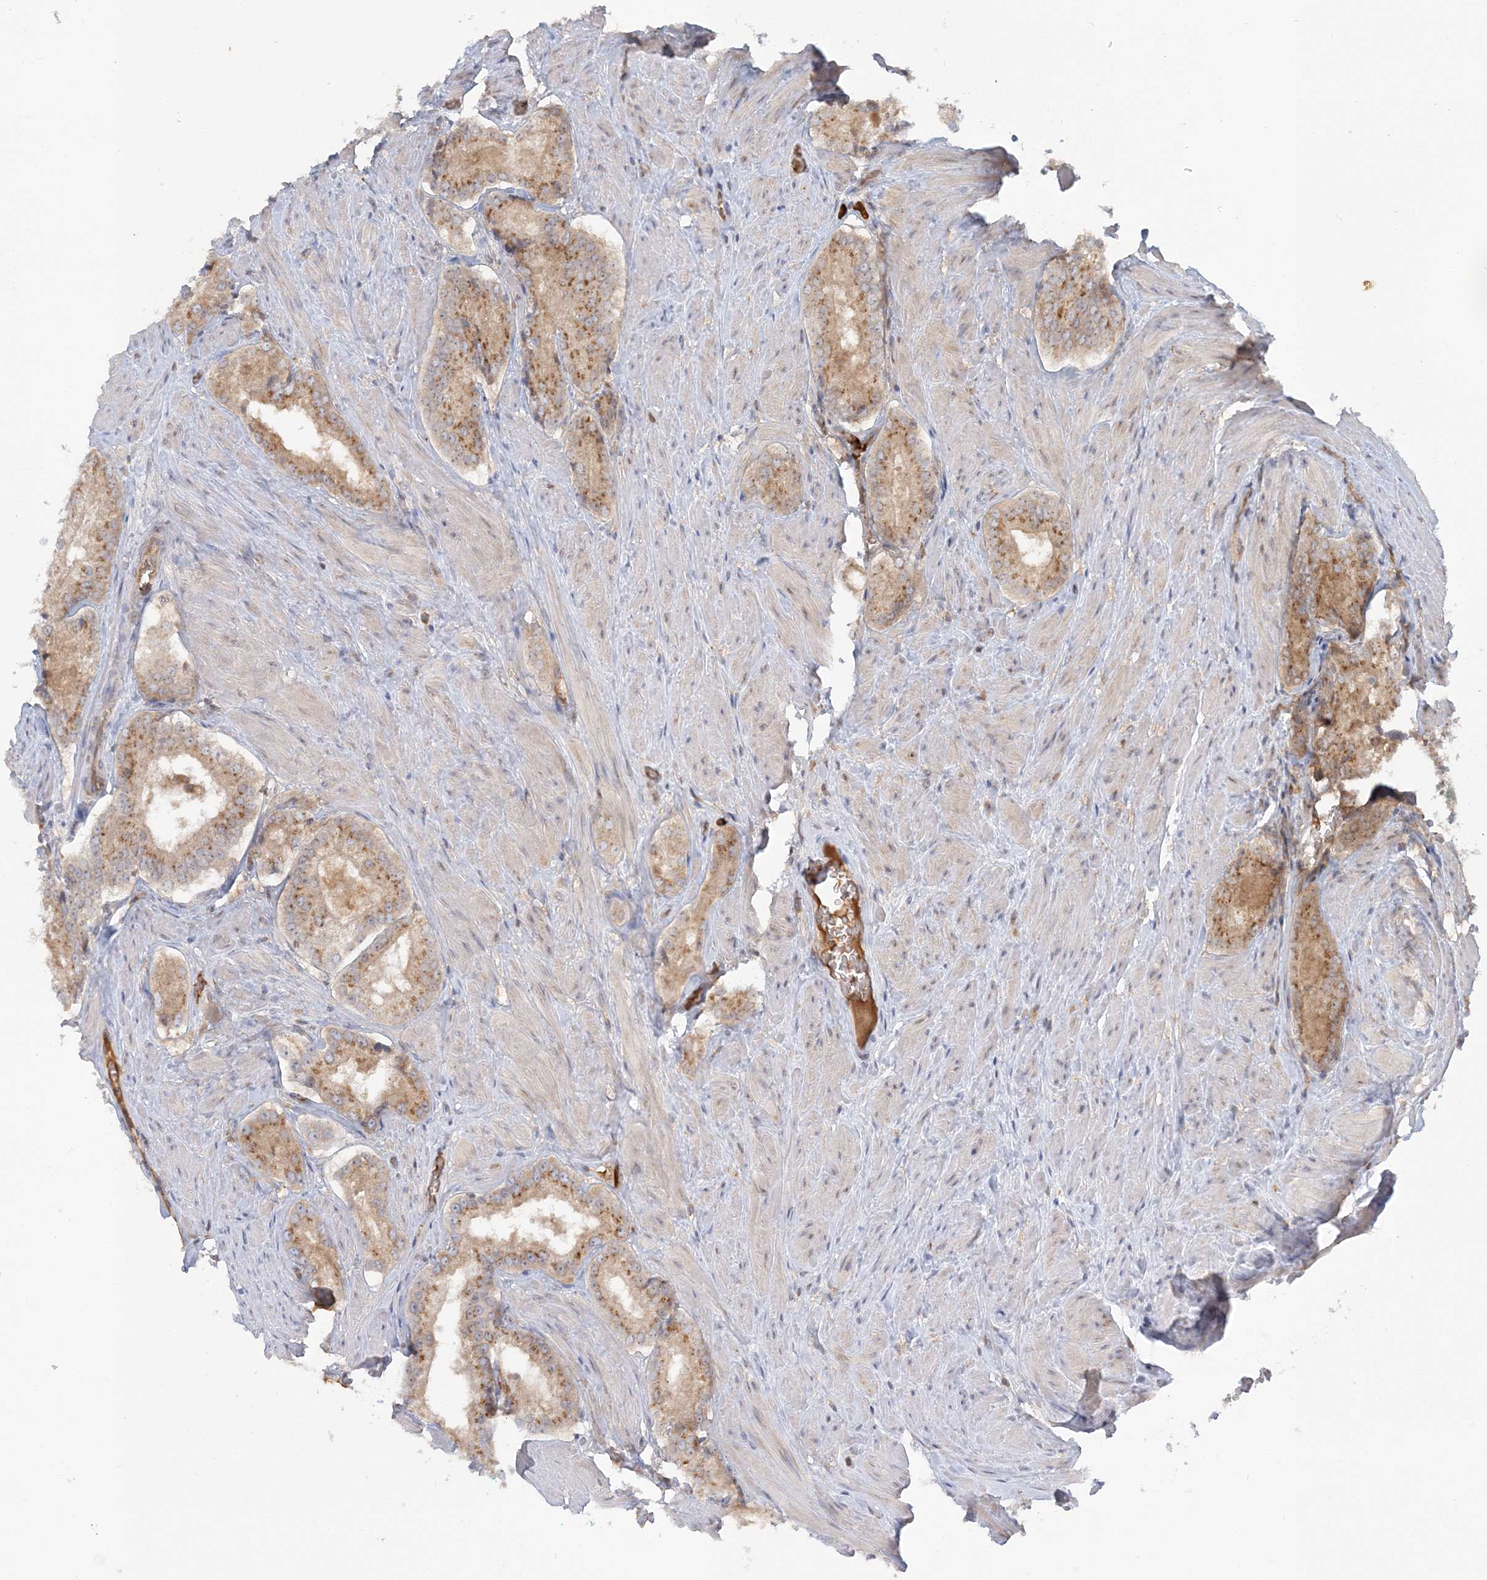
{"staining": {"intensity": "moderate", "quantity": ">75%", "location": "cytoplasmic/membranous"}, "tissue": "prostate cancer", "cell_type": "Tumor cells", "image_type": "cancer", "snomed": [{"axis": "morphology", "description": "Adenocarcinoma, Low grade"}, {"axis": "topography", "description": "Prostate"}], "caption": "Immunohistochemistry (DAB (3,3'-diaminobenzidine)) staining of prostate adenocarcinoma (low-grade) exhibits moderate cytoplasmic/membranous protein positivity in about >75% of tumor cells. Using DAB (3,3'-diaminobenzidine) (brown) and hematoxylin (blue) stains, captured at high magnification using brightfield microscopy.", "gene": "AP1AR", "patient": {"sex": "male", "age": 54}}